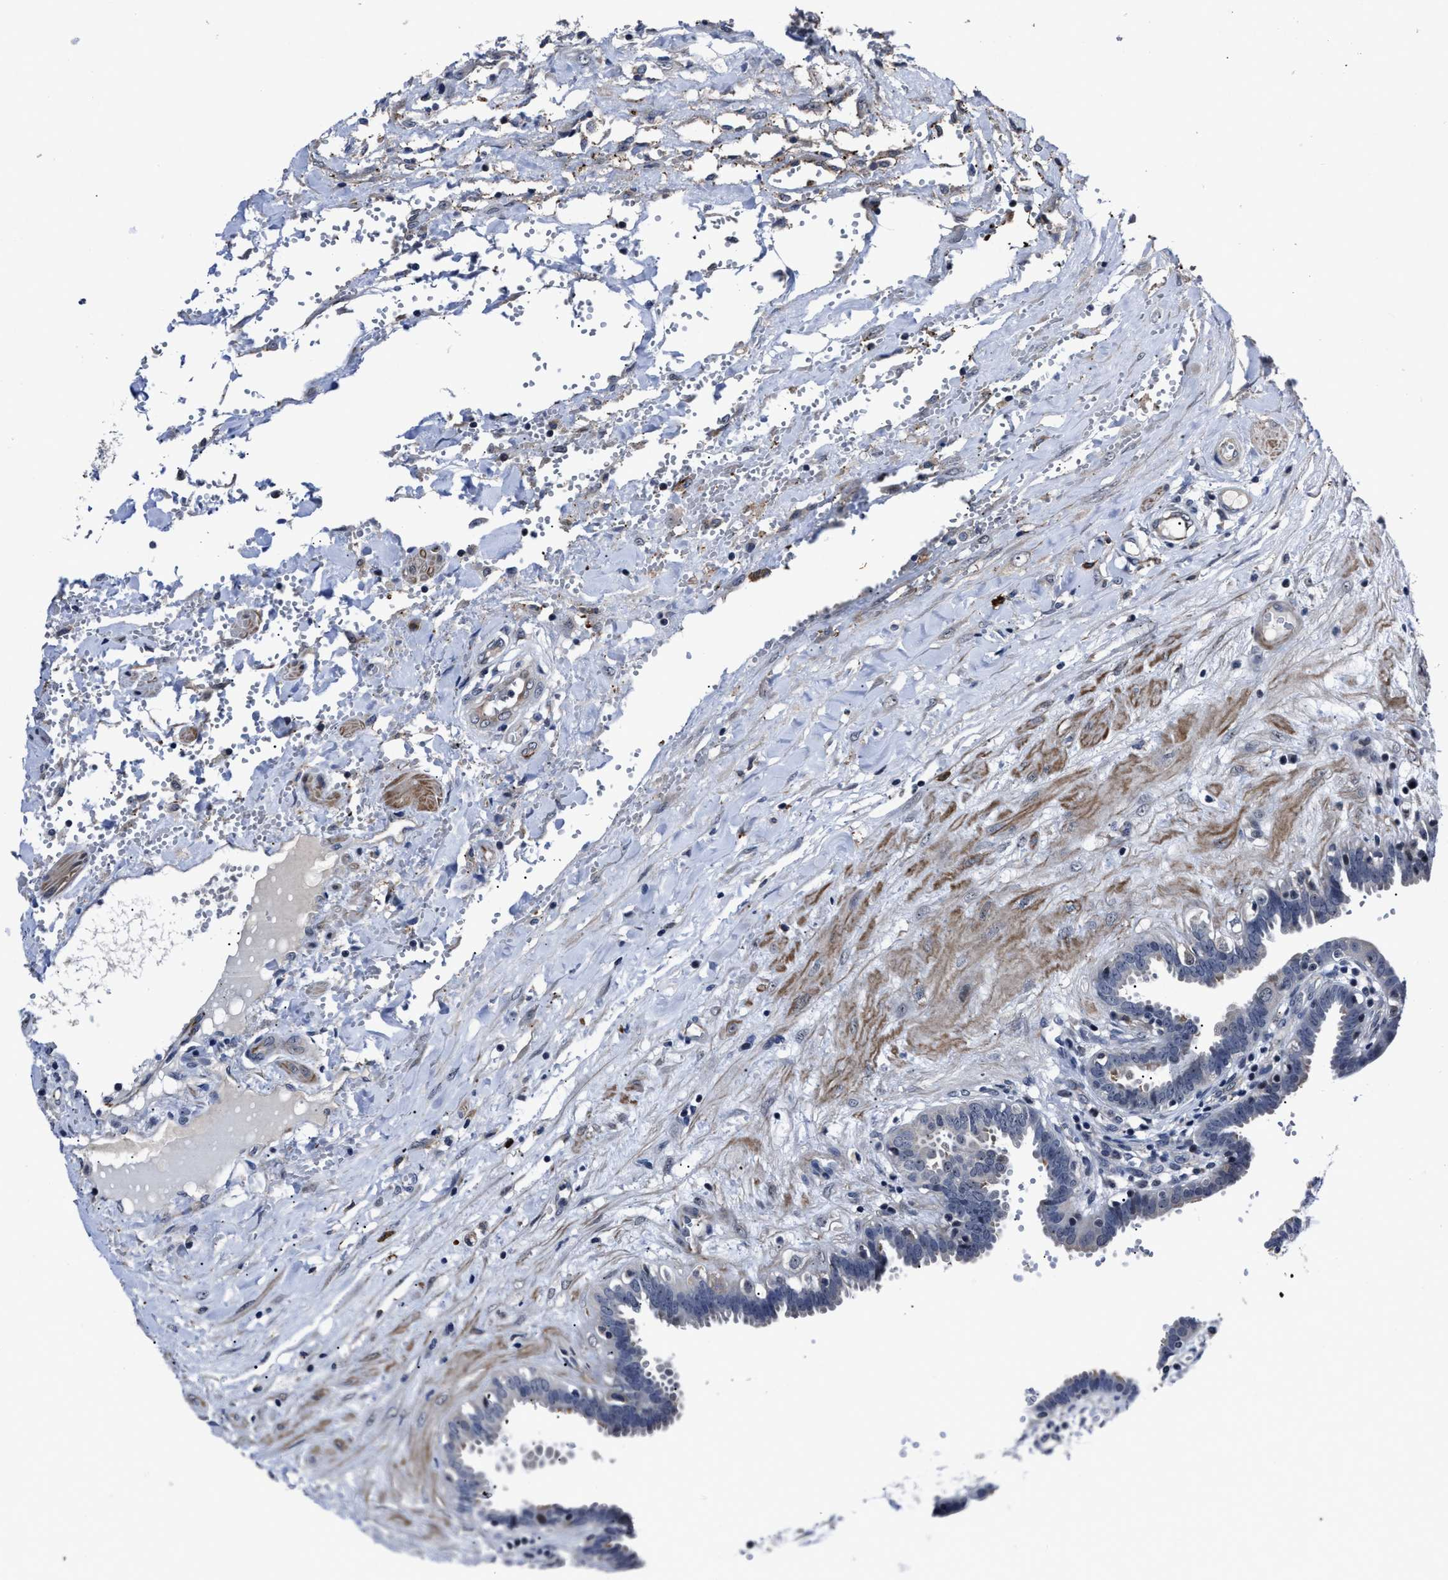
{"staining": {"intensity": "weak", "quantity": "<25%", "location": "cytoplasmic/membranous"}, "tissue": "fallopian tube", "cell_type": "Glandular cells", "image_type": "normal", "snomed": [{"axis": "morphology", "description": "Normal tissue, NOS"}, {"axis": "topography", "description": "Fallopian tube"}, {"axis": "topography", "description": "Placenta"}], "caption": "Immunohistochemistry (IHC) of benign fallopian tube exhibits no positivity in glandular cells.", "gene": "RSBN1L", "patient": {"sex": "female", "age": 32}}